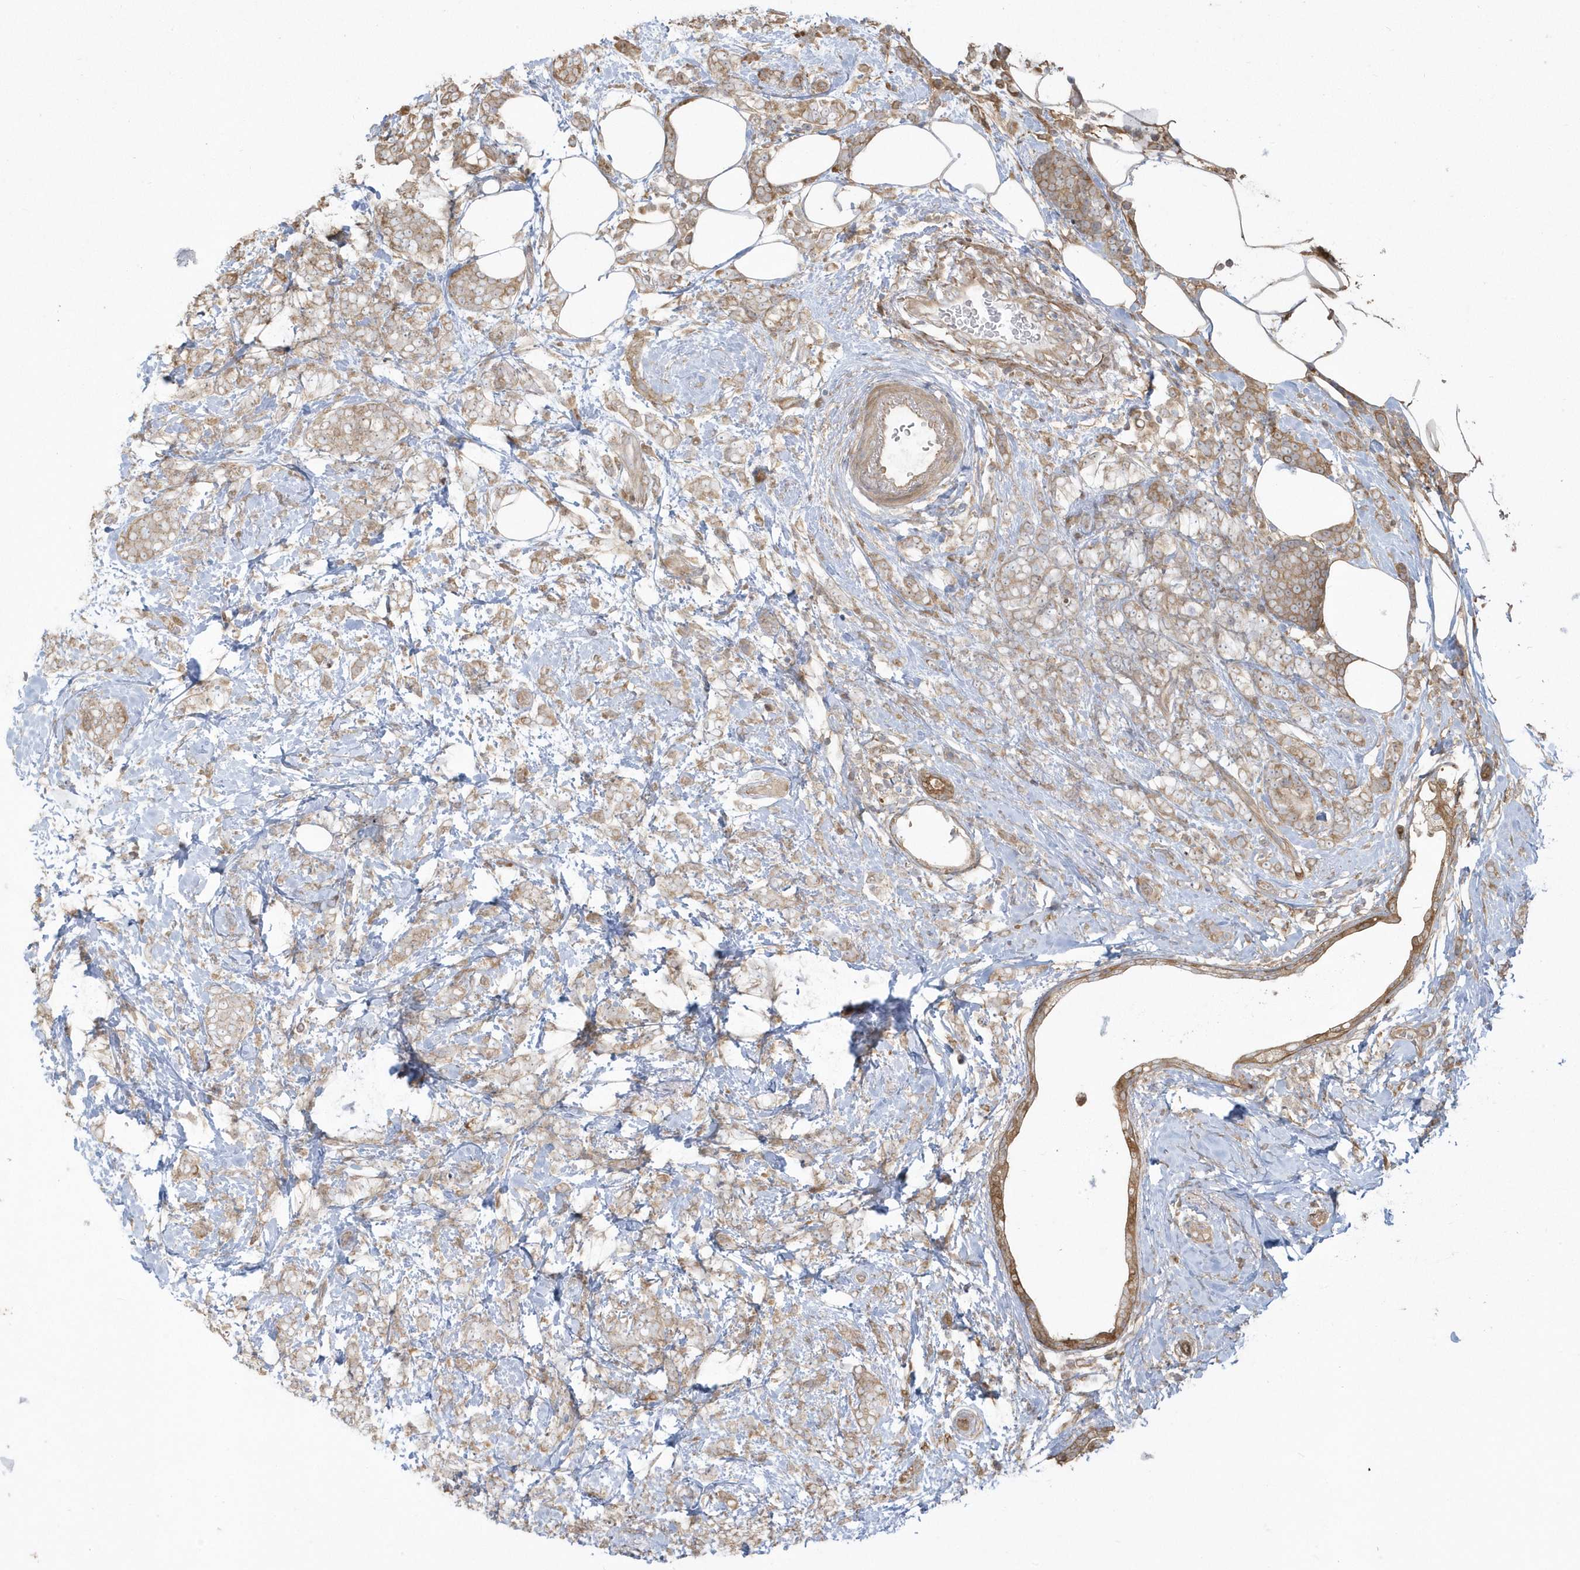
{"staining": {"intensity": "moderate", "quantity": ">75%", "location": "cytoplasmic/membranous"}, "tissue": "breast cancer", "cell_type": "Tumor cells", "image_type": "cancer", "snomed": [{"axis": "morphology", "description": "Lobular carcinoma"}, {"axis": "topography", "description": "Breast"}], "caption": "IHC (DAB) staining of breast lobular carcinoma shows moderate cytoplasmic/membranous protein expression in about >75% of tumor cells.", "gene": "HNMT", "patient": {"sex": "female", "age": 58}}